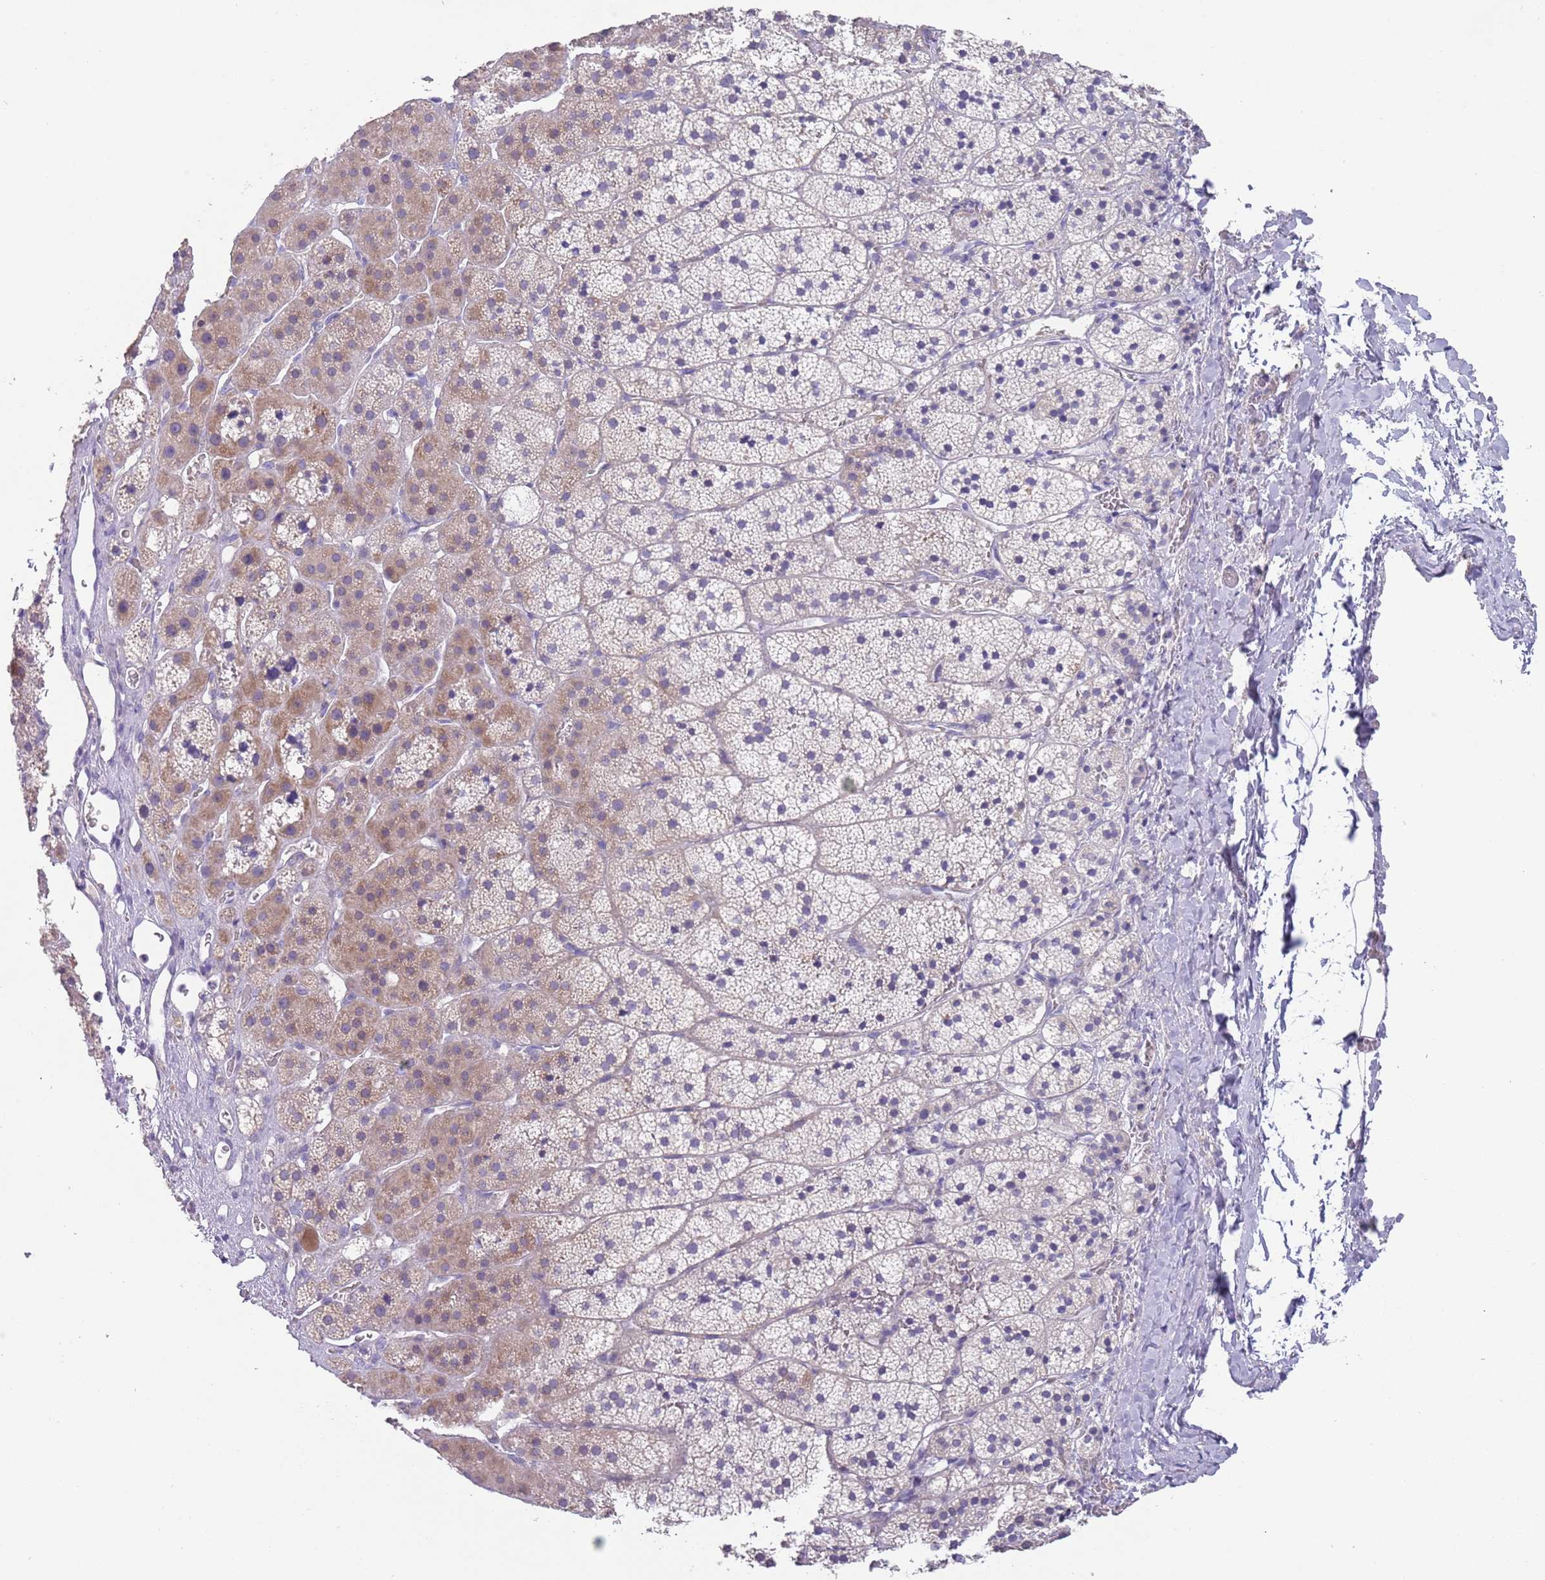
{"staining": {"intensity": "weak", "quantity": "25%-75%", "location": "cytoplasmic/membranous"}, "tissue": "adrenal gland", "cell_type": "Glandular cells", "image_type": "normal", "snomed": [{"axis": "morphology", "description": "Normal tissue, NOS"}, {"axis": "topography", "description": "Adrenal gland"}], "caption": "High-power microscopy captured an immunohistochemistry histopathology image of unremarkable adrenal gland, revealing weak cytoplasmic/membranous positivity in approximately 25%-75% of glandular cells. The staining was performed using DAB to visualize the protein expression in brown, while the nuclei were stained in blue with hematoxylin (Magnification: 20x).", "gene": "PRAC1", "patient": {"sex": "female", "age": 44}}